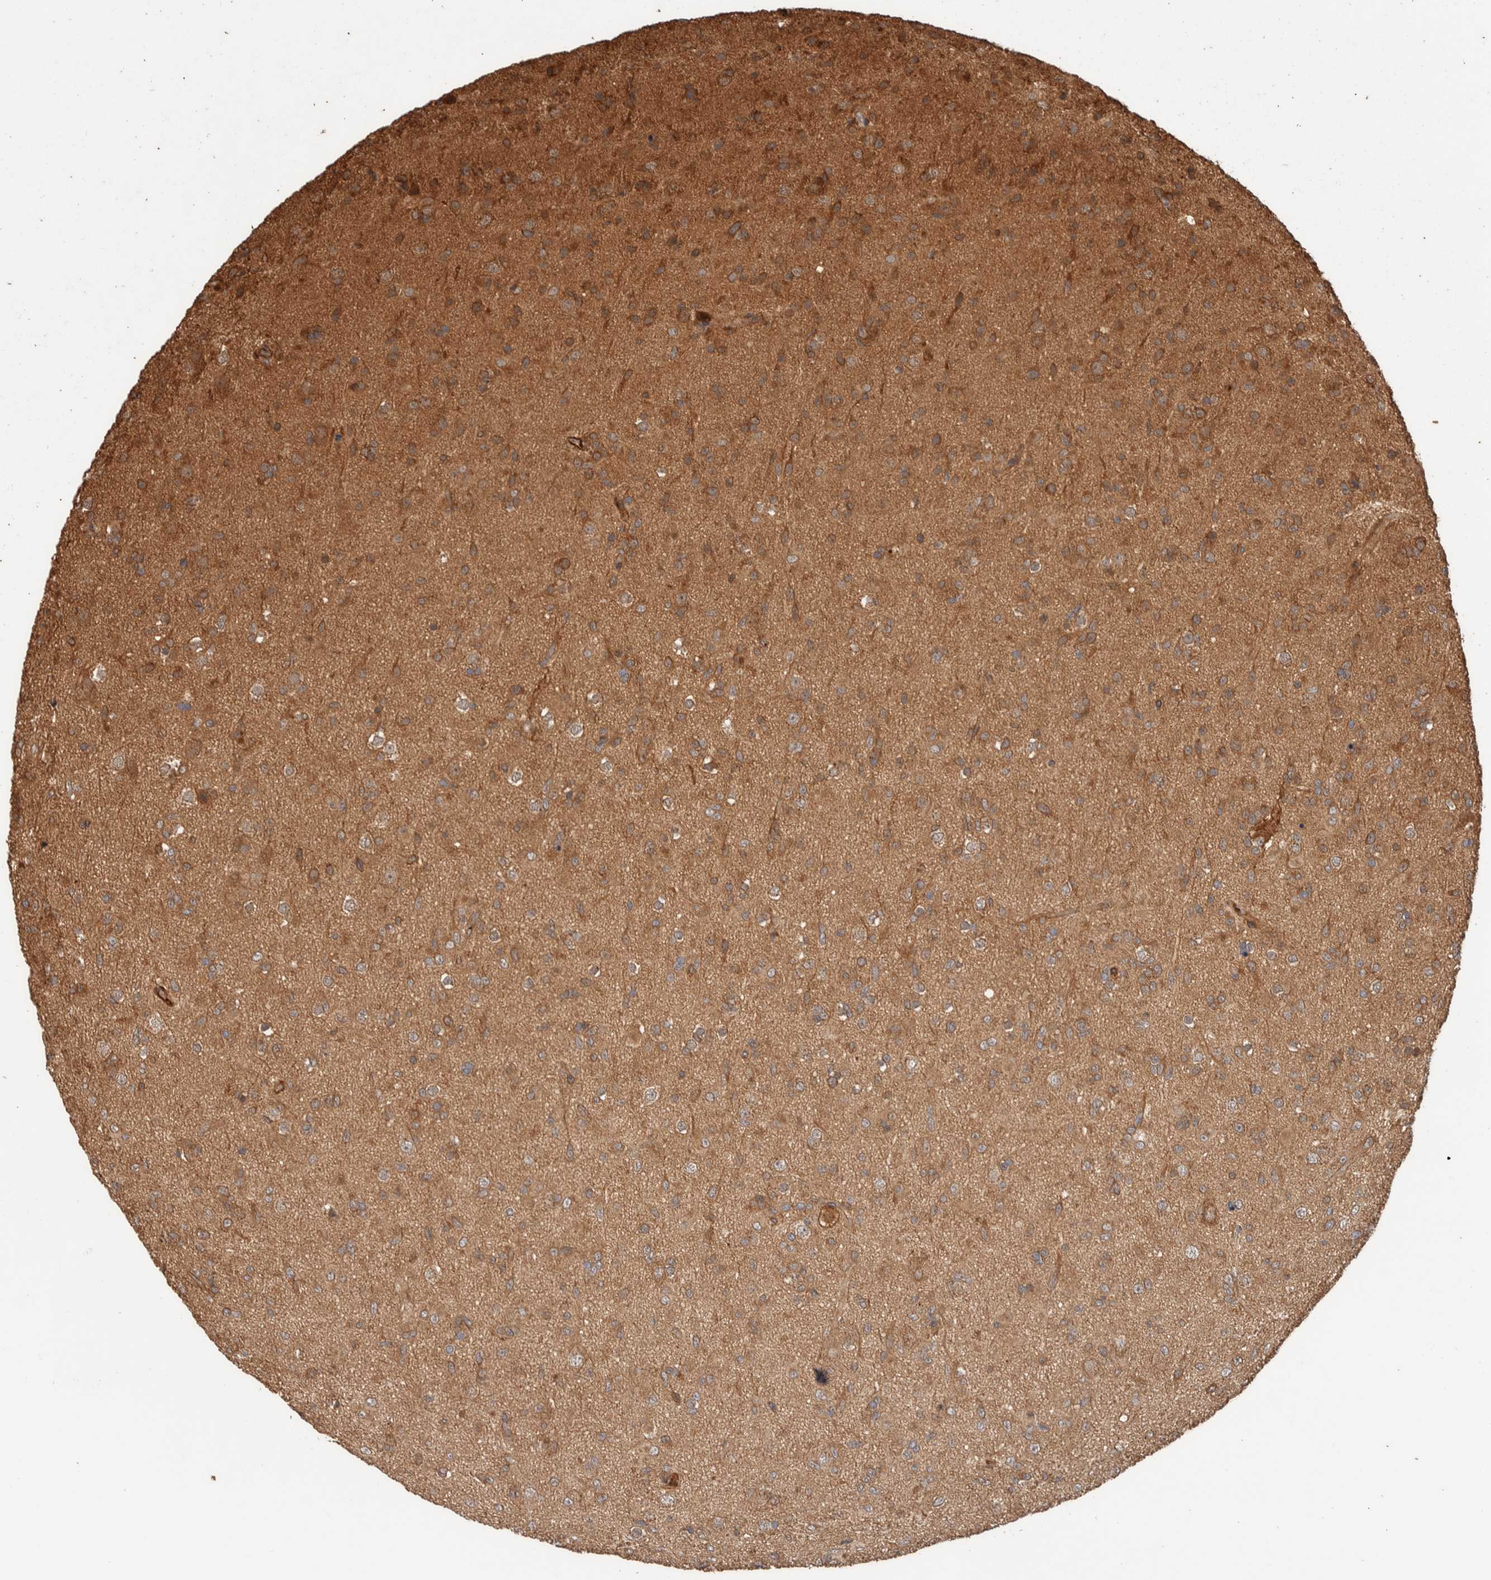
{"staining": {"intensity": "moderate", "quantity": "25%-75%", "location": "cytoplasmic/membranous"}, "tissue": "glioma", "cell_type": "Tumor cells", "image_type": "cancer", "snomed": [{"axis": "morphology", "description": "Glioma, malignant, Low grade"}, {"axis": "topography", "description": "Brain"}], "caption": "DAB (3,3'-diaminobenzidine) immunohistochemical staining of malignant glioma (low-grade) exhibits moderate cytoplasmic/membranous protein expression in about 25%-75% of tumor cells.", "gene": "SYNRG", "patient": {"sex": "male", "age": 65}}